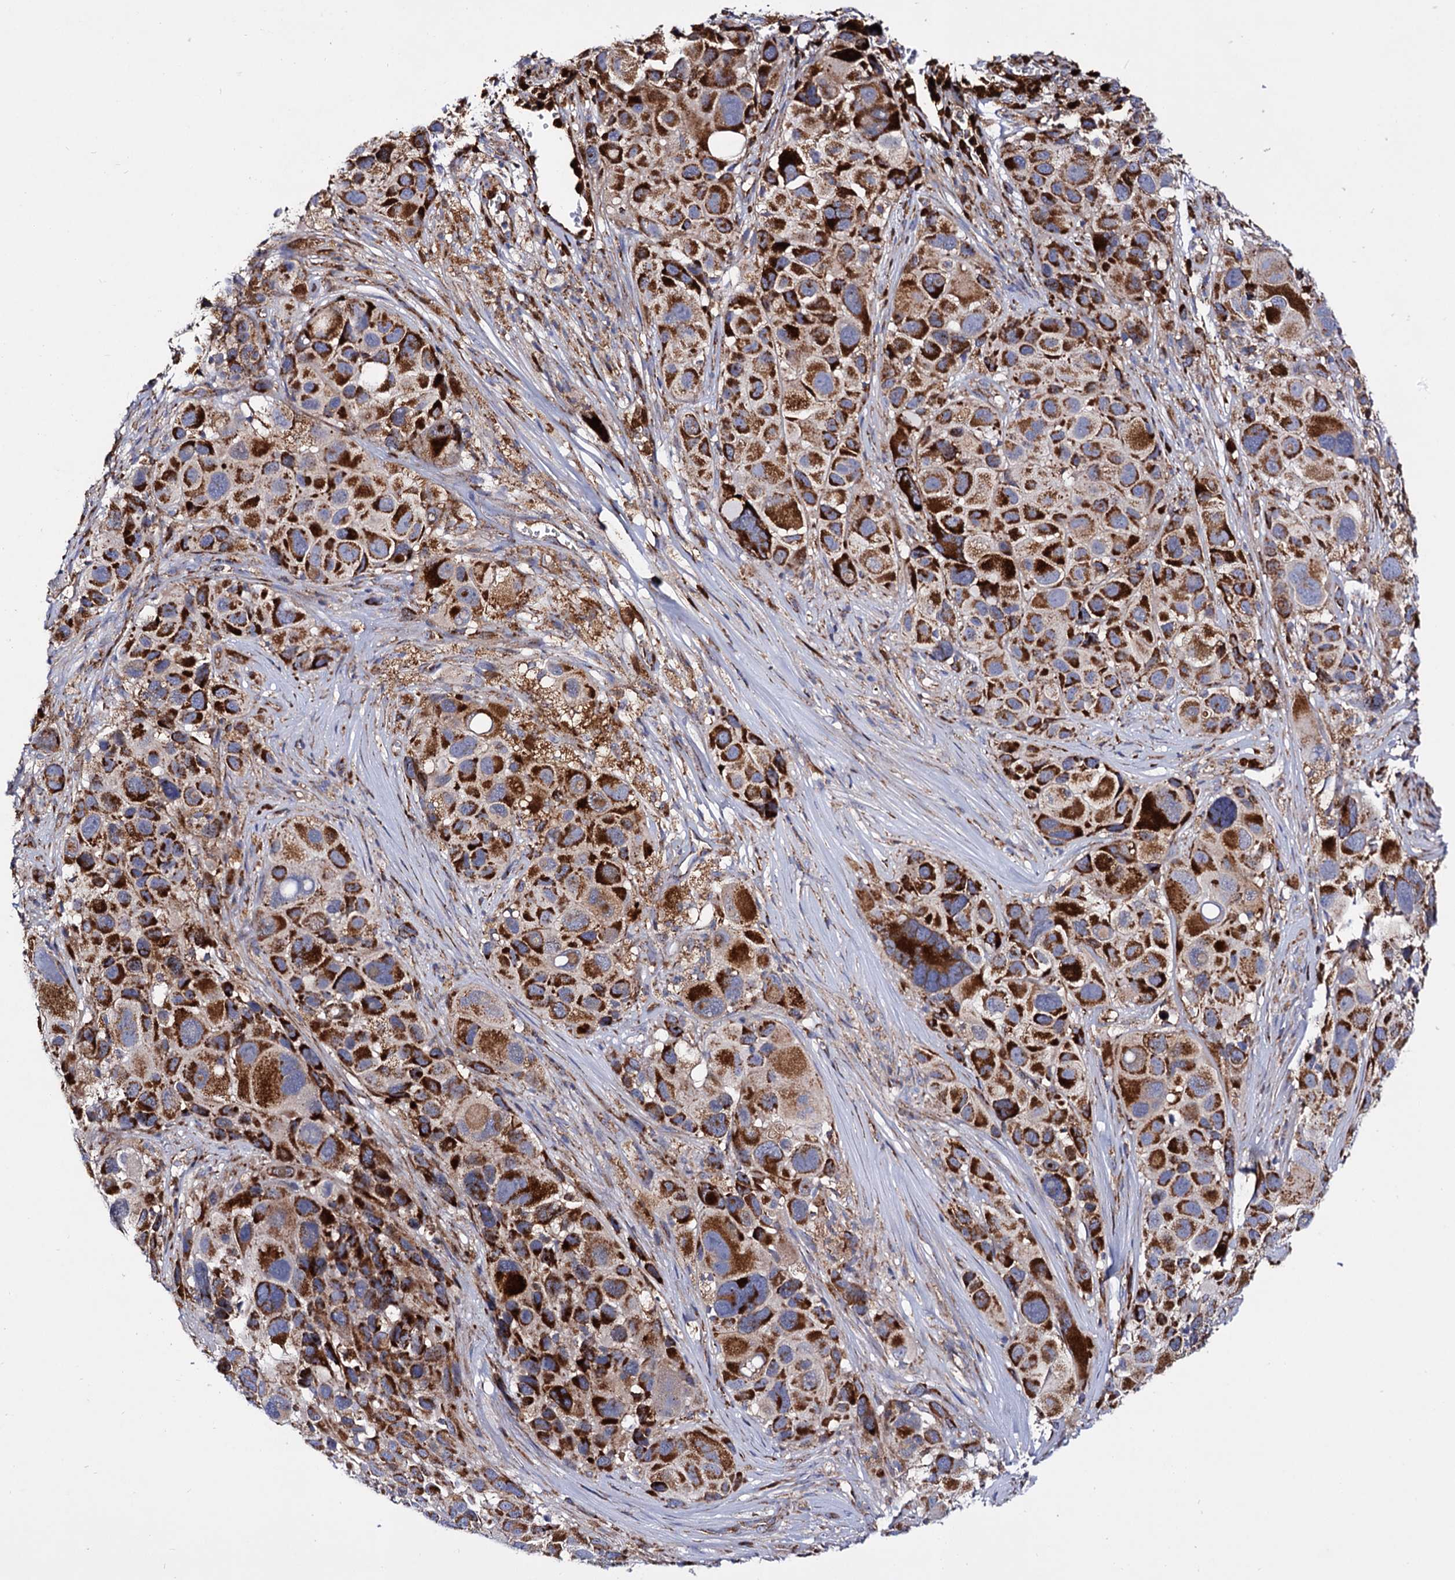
{"staining": {"intensity": "strong", "quantity": ">75%", "location": "cytoplasmic/membranous"}, "tissue": "melanoma", "cell_type": "Tumor cells", "image_type": "cancer", "snomed": [{"axis": "morphology", "description": "Malignant melanoma, NOS"}, {"axis": "topography", "description": "Skin of trunk"}], "caption": "An IHC histopathology image of neoplastic tissue is shown. Protein staining in brown labels strong cytoplasmic/membranous positivity in melanoma within tumor cells.", "gene": "ACAD9", "patient": {"sex": "male", "age": 71}}